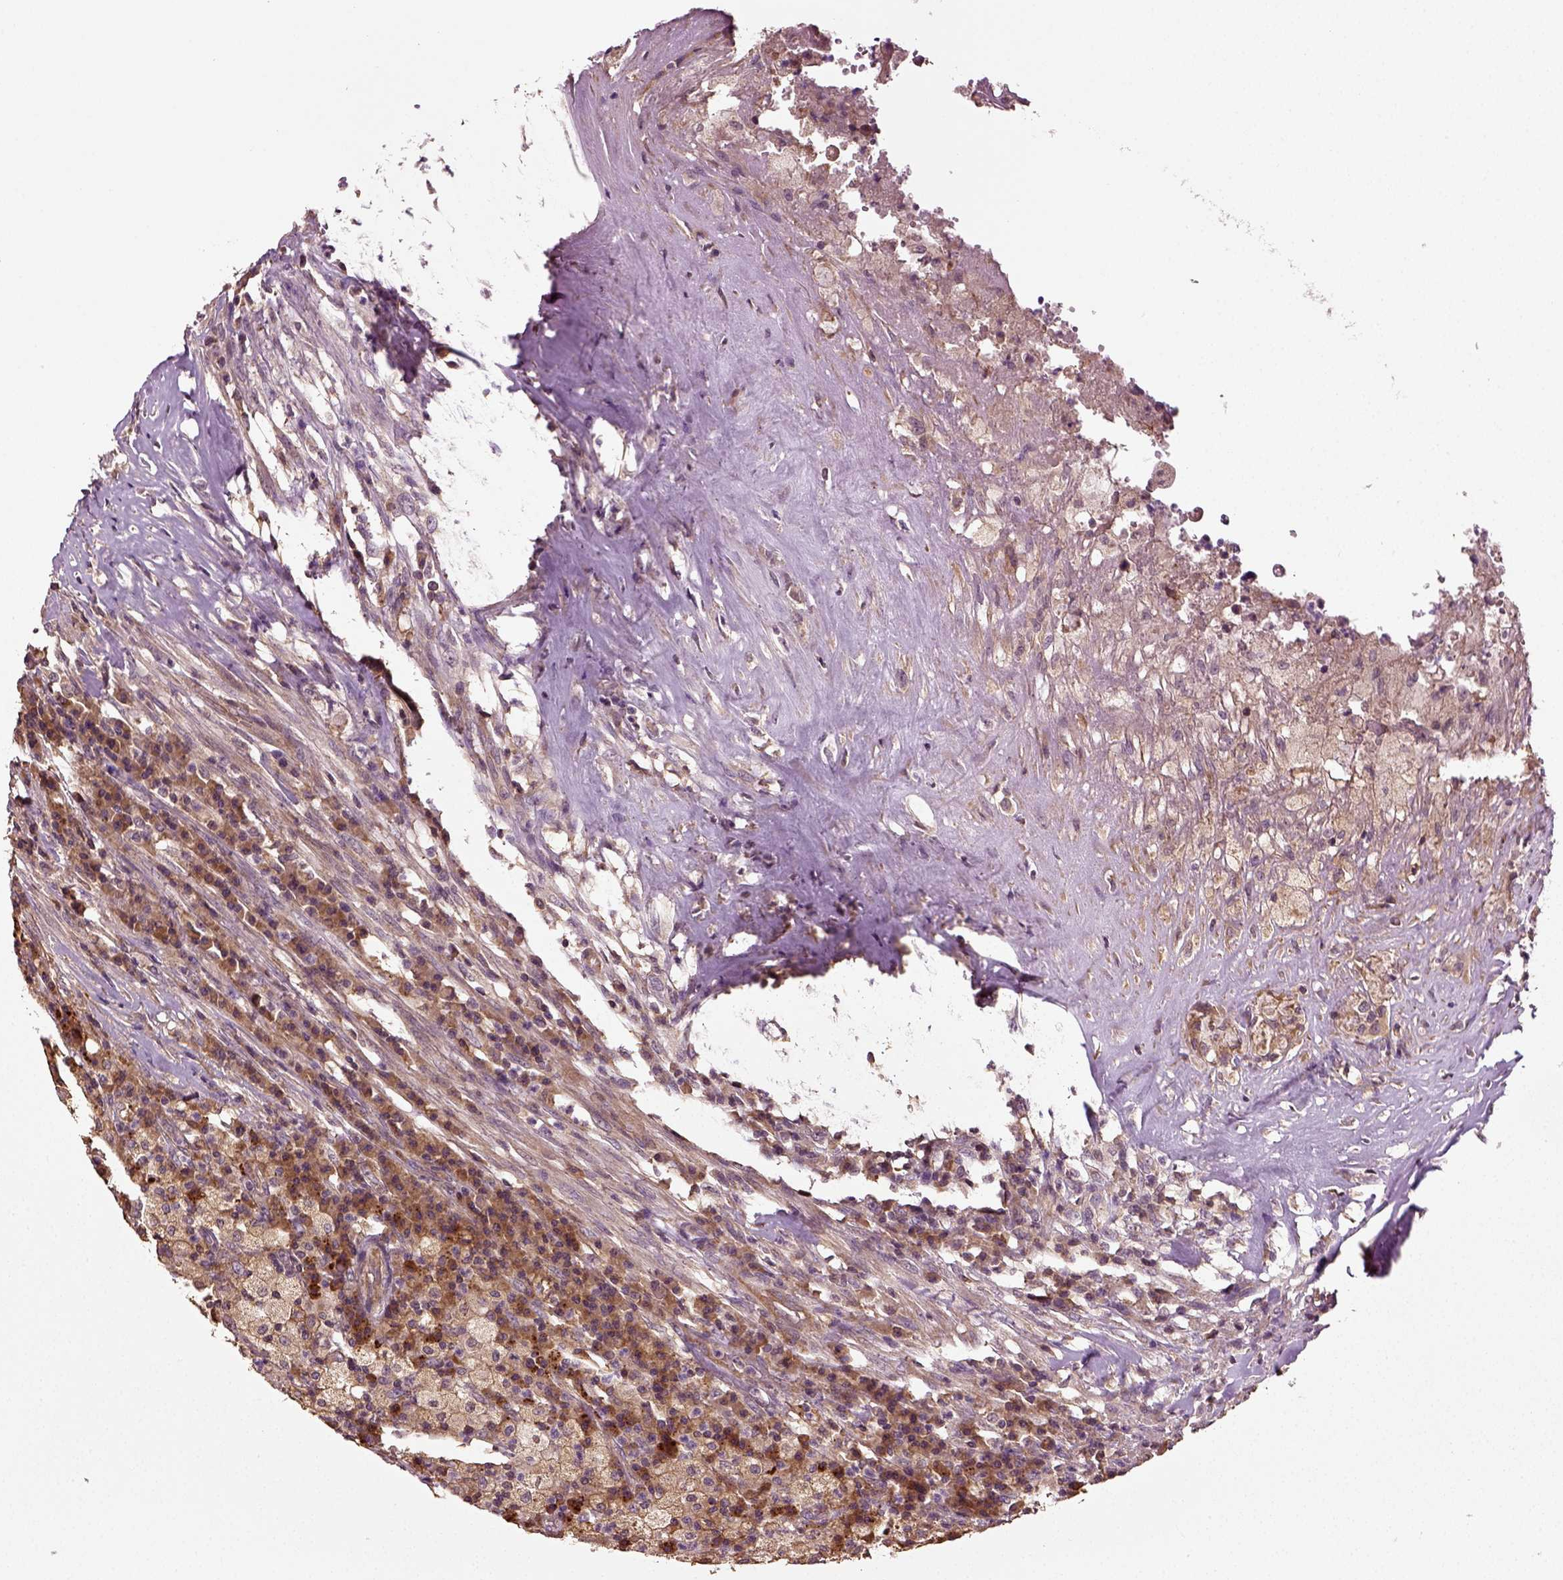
{"staining": {"intensity": "moderate", "quantity": "25%-75%", "location": "cytoplasmic/membranous"}, "tissue": "testis cancer", "cell_type": "Tumor cells", "image_type": "cancer", "snomed": [{"axis": "morphology", "description": "Necrosis, NOS"}, {"axis": "morphology", "description": "Carcinoma, Embryonal, NOS"}, {"axis": "topography", "description": "Testis"}], "caption": "Tumor cells demonstrate medium levels of moderate cytoplasmic/membranous expression in about 25%-75% of cells in human testis cancer. (DAB IHC, brown staining for protein, blue staining for nuclei).", "gene": "ERV3-1", "patient": {"sex": "male", "age": 19}}